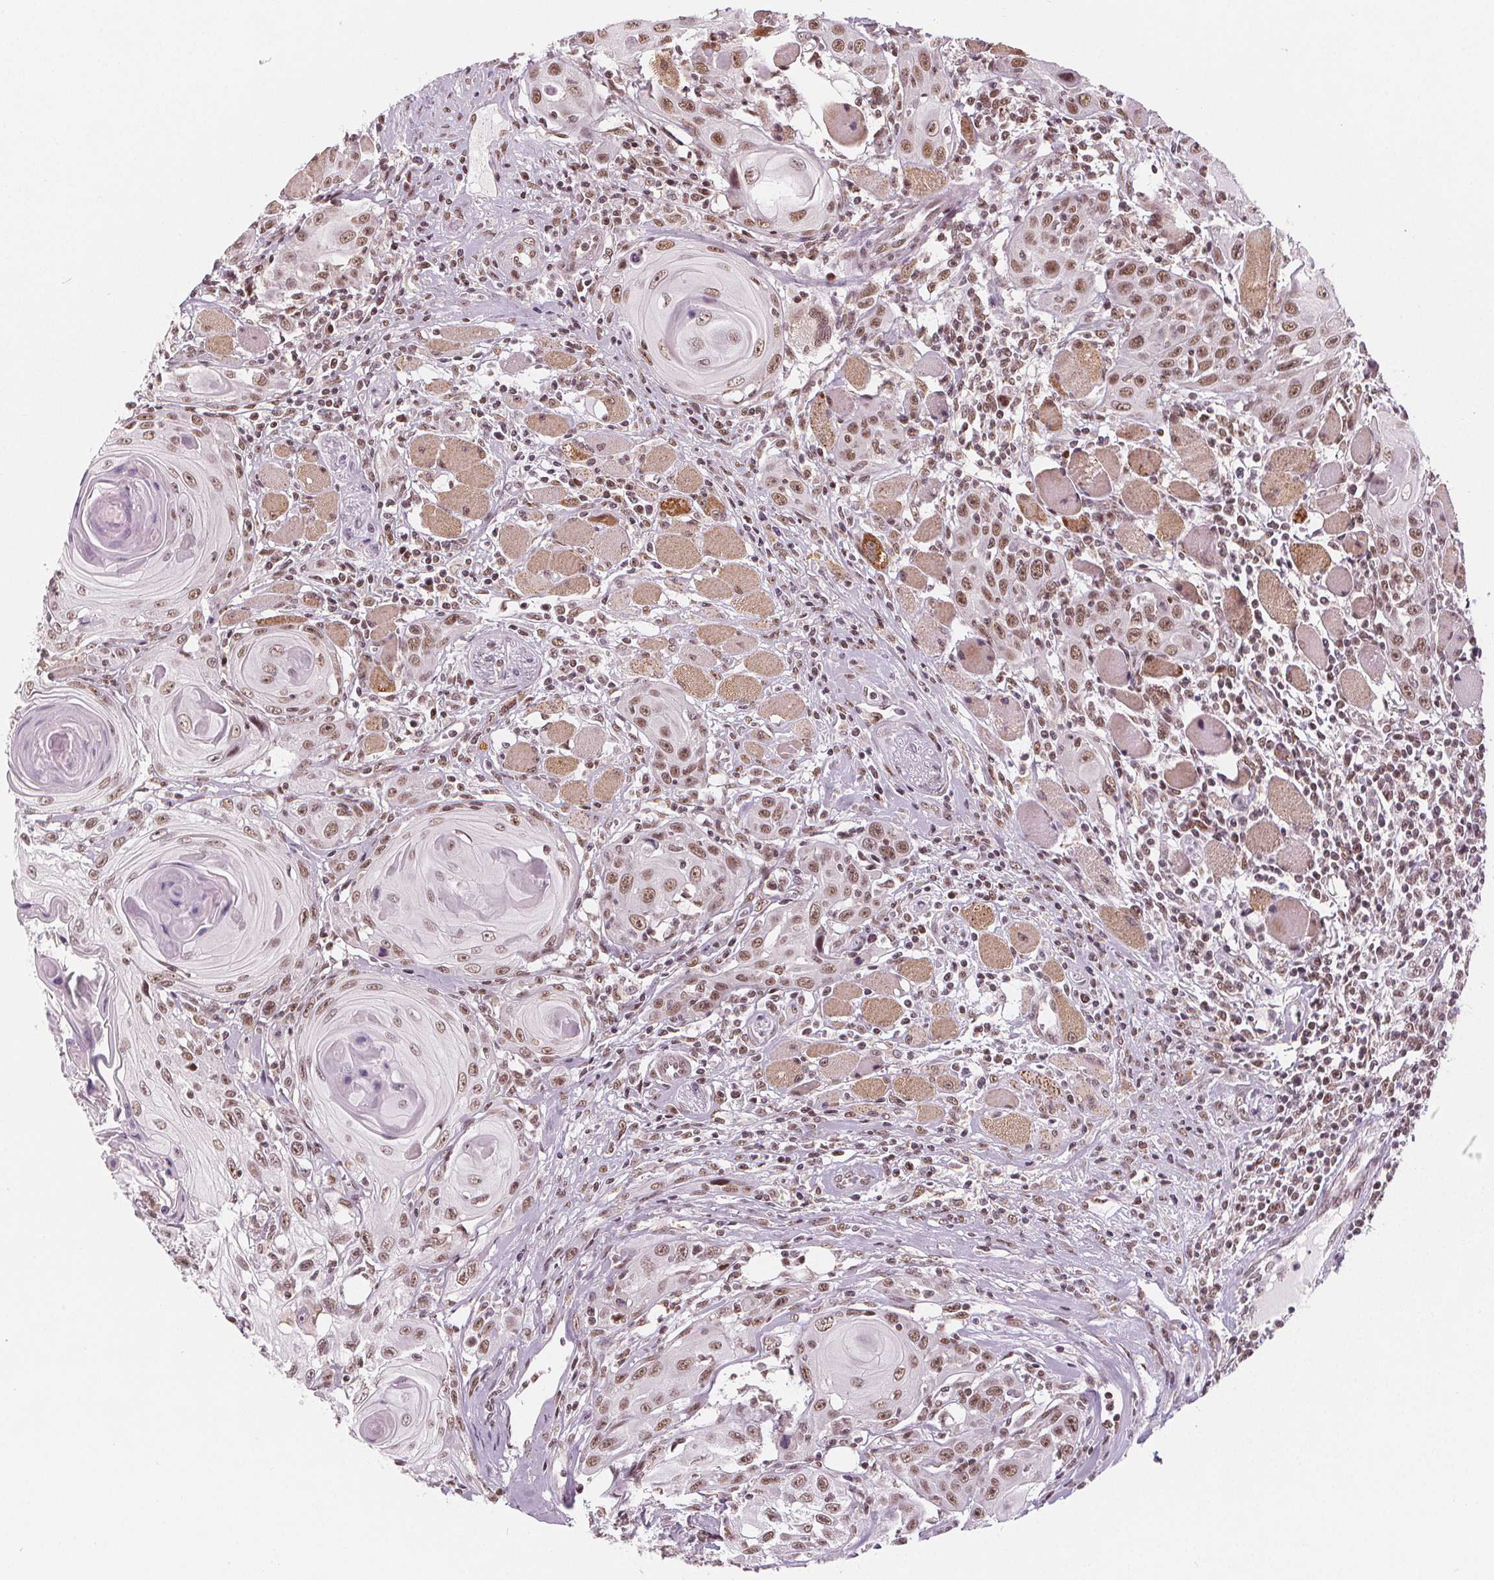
{"staining": {"intensity": "moderate", "quantity": ">75%", "location": "nuclear"}, "tissue": "head and neck cancer", "cell_type": "Tumor cells", "image_type": "cancer", "snomed": [{"axis": "morphology", "description": "Squamous cell carcinoma, NOS"}, {"axis": "topography", "description": "Head-Neck"}], "caption": "A micrograph of human head and neck cancer (squamous cell carcinoma) stained for a protein reveals moderate nuclear brown staining in tumor cells.", "gene": "DPM2", "patient": {"sex": "female", "age": 80}}